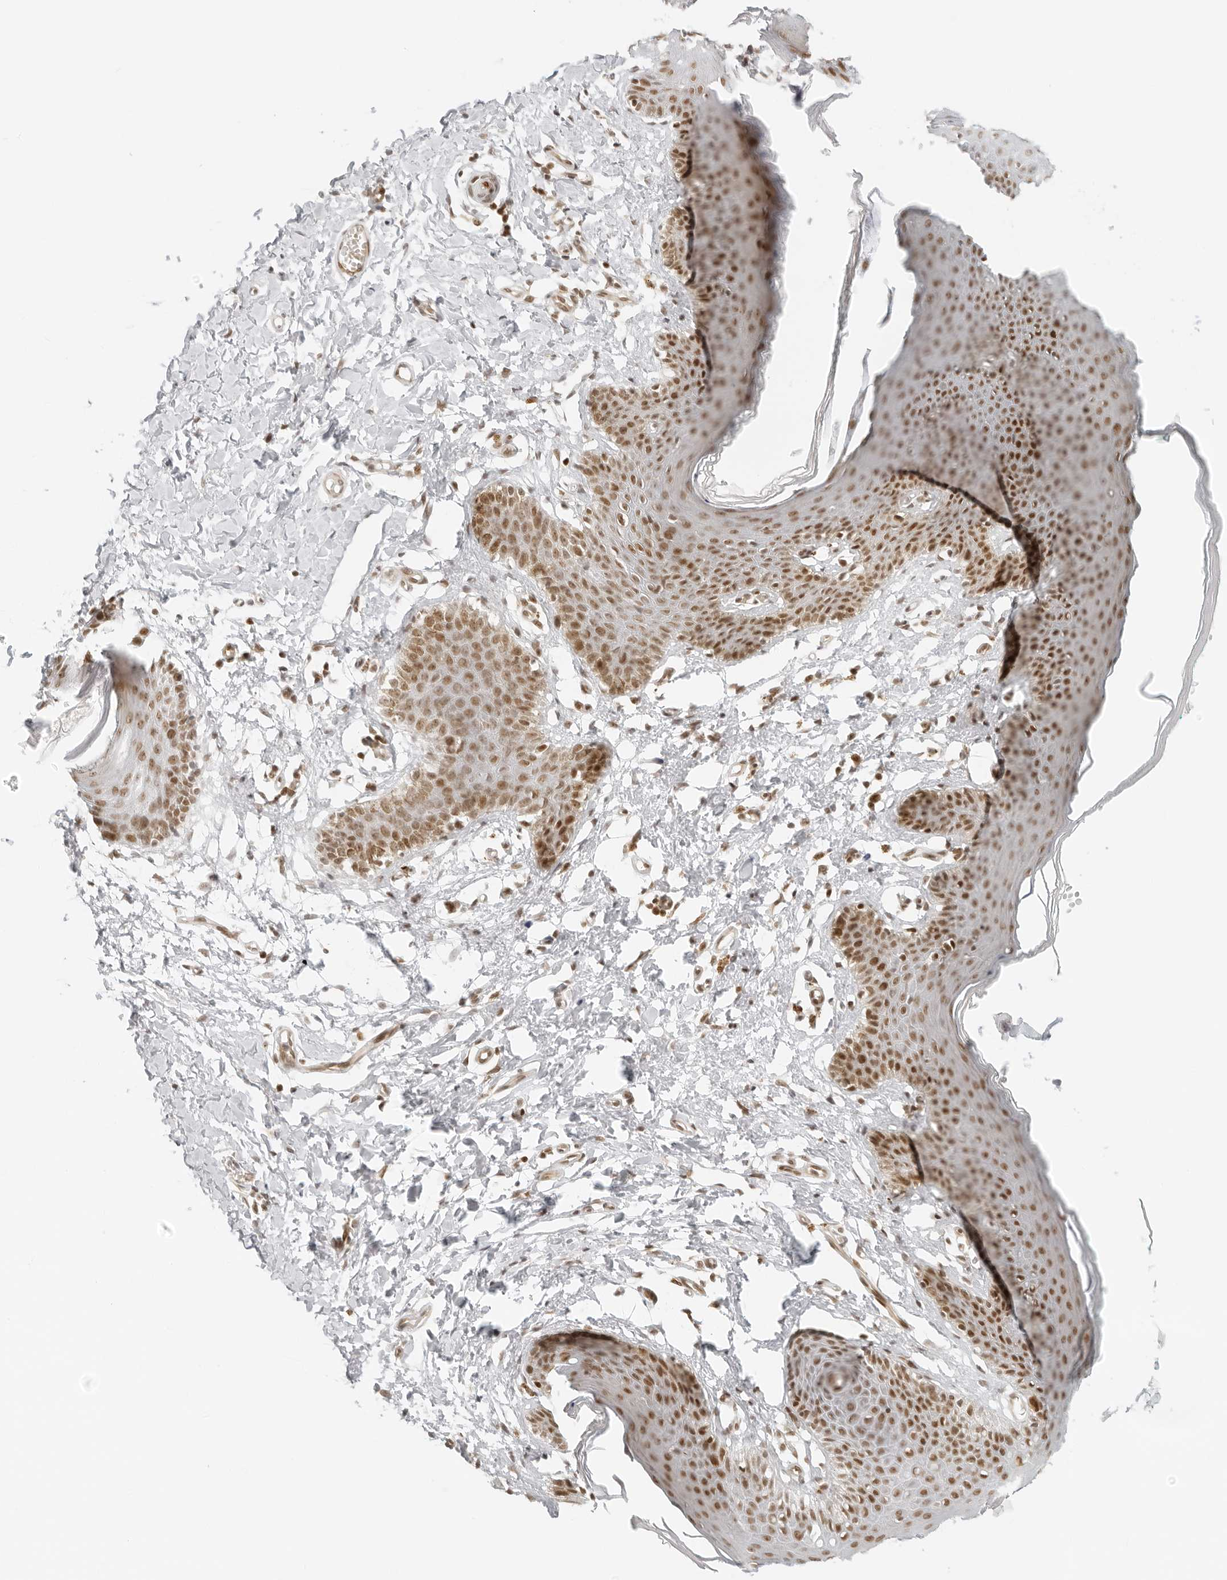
{"staining": {"intensity": "moderate", "quantity": ">75%", "location": "nuclear"}, "tissue": "skin", "cell_type": "Epidermal cells", "image_type": "normal", "snomed": [{"axis": "morphology", "description": "Normal tissue, NOS"}, {"axis": "topography", "description": "Vulva"}], "caption": "Immunohistochemical staining of normal human skin demonstrates >75% levels of moderate nuclear protein expression in about >75% of epidermal cells.", "gene": "RCC1", "patient": {"sex": "female", "age": 66}}